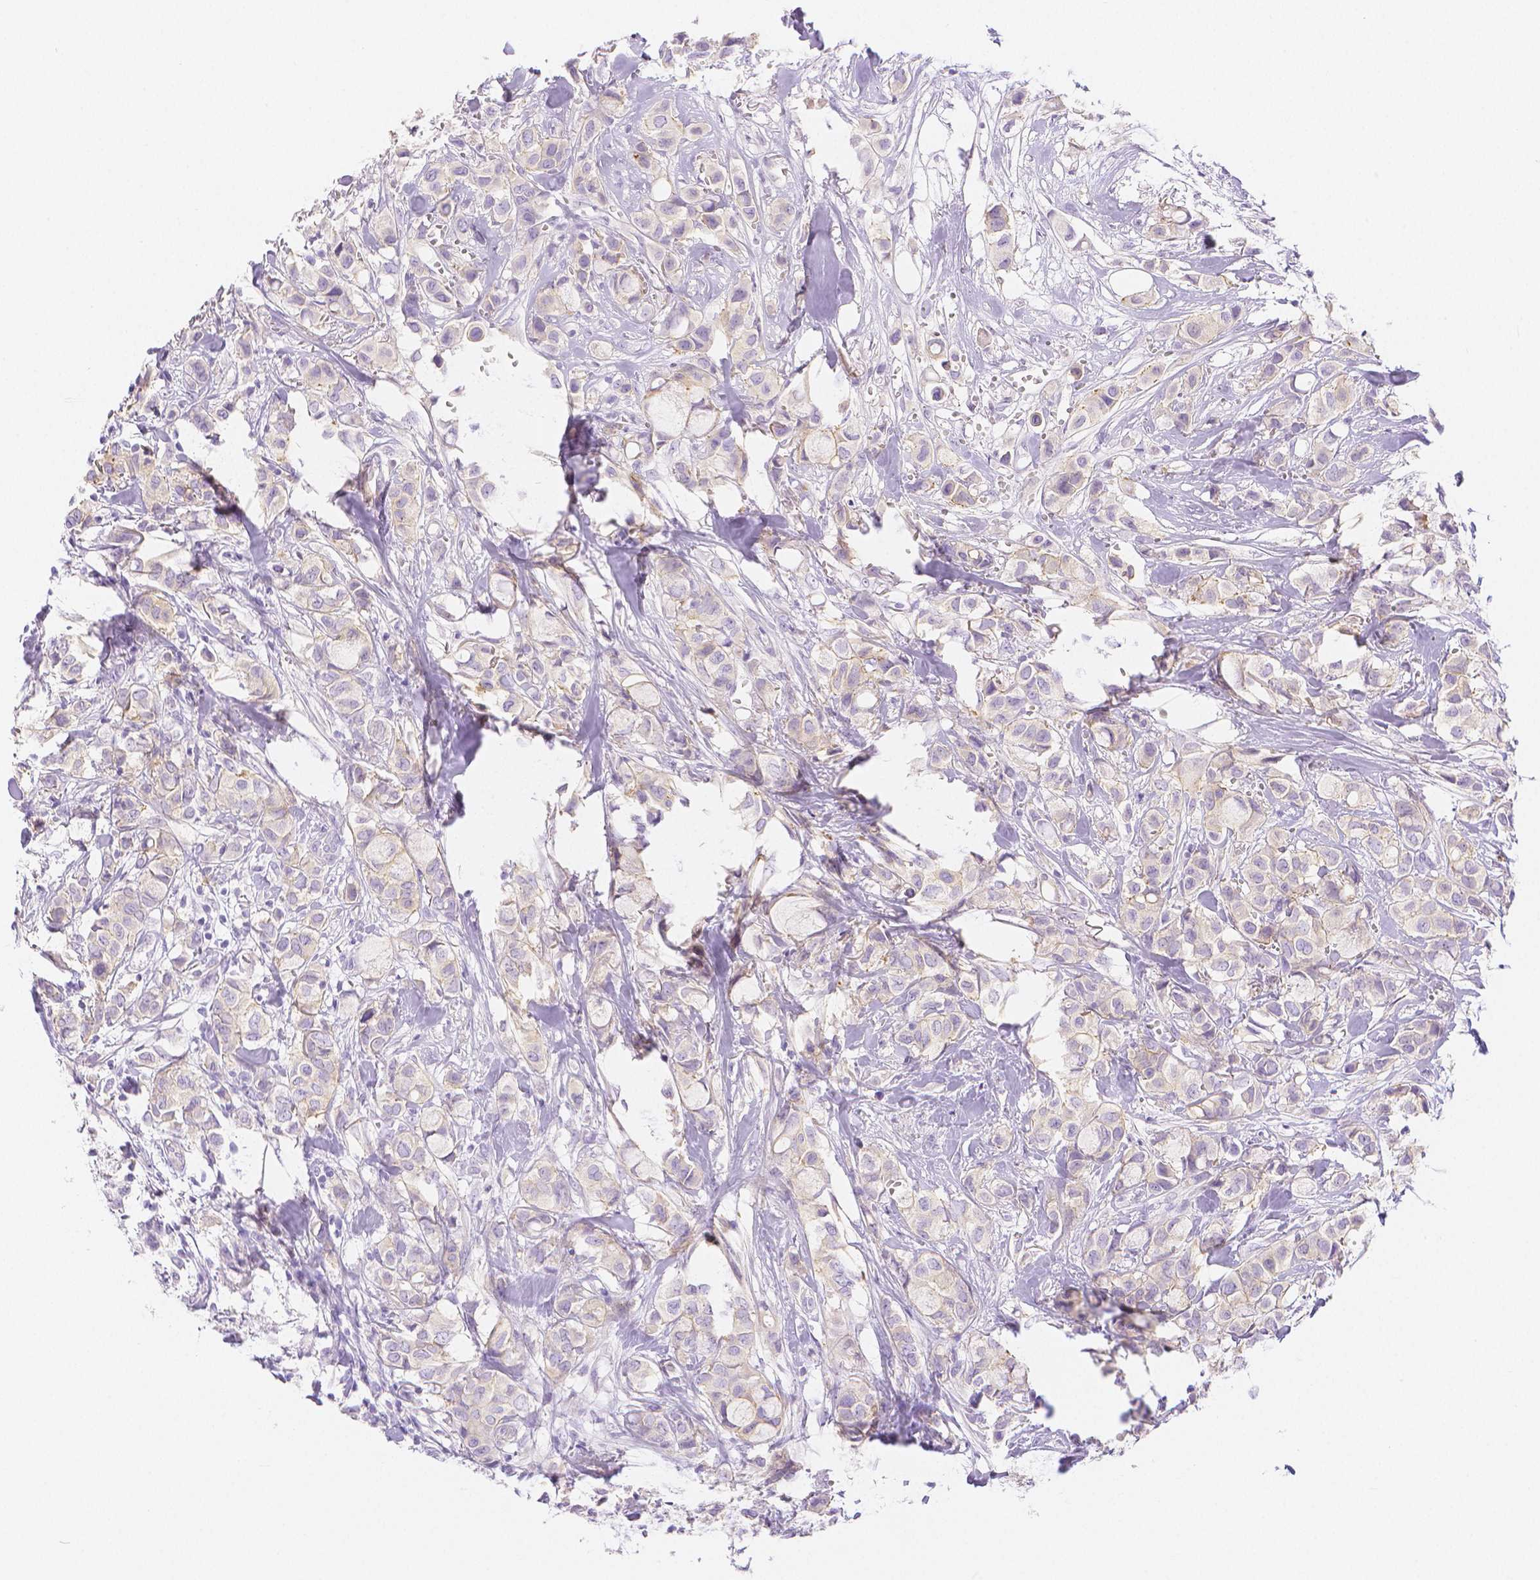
{"staining": {"intensity": "weak", "quantity": "<25%", "location": "cytoplasmic/membranous"}, "tissue": "breast cancer", "cell_type": "Tumor cells", "image_type": "cancer", "snomed": [{"axis": "morphology", "description": "Duct carcinoma"}, {"axis": "topography", "description": "Breast"}], "caption": "Histopathology image shows no significant protein positivity in tumor cells of breast cancer.", "gene": "SLC27A5", "patient": {"sex": "female", "age": 85}}